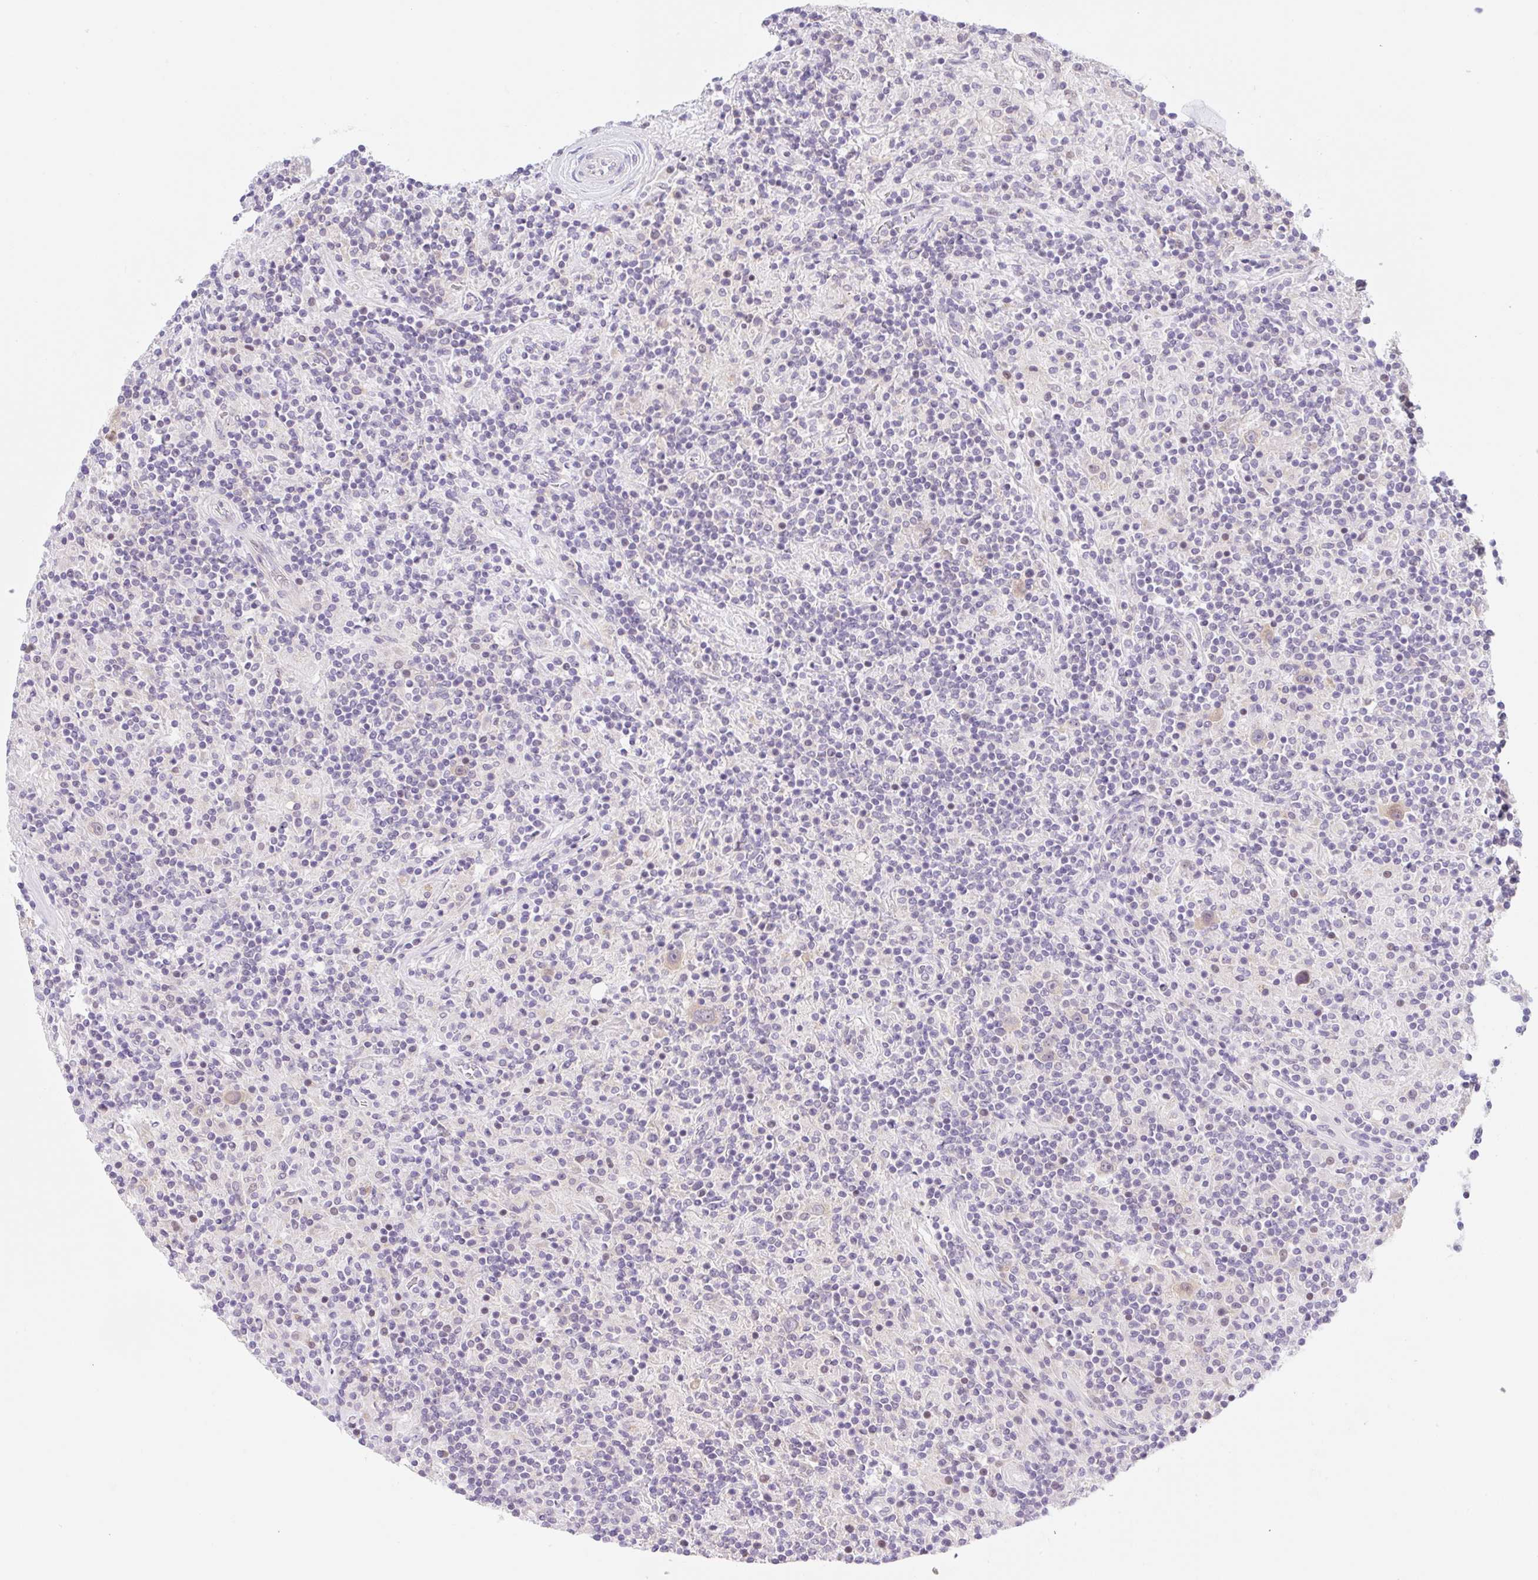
{"staining": {"intensity": "weak", "quantity": "25%-75%", "location": "cytoplasmic/membranous"}, "tissue": "lymphoma", "cell_type": "Tumor cells", "image_type": "cancer", "snomed": [{"axis": "morphology", "description": "Hodgkin's disease, NOS"}, {"axis": "topography", "description": "Lymph node"}], "caption": "The micrograph demonstrates staining of Hodgkin's disease, revealing weak cytoplasmic/membranous protein staining (brown color) within tumor cells.", "gene": "TBPL2", "patient": {"sex": "male", "age": 70}}